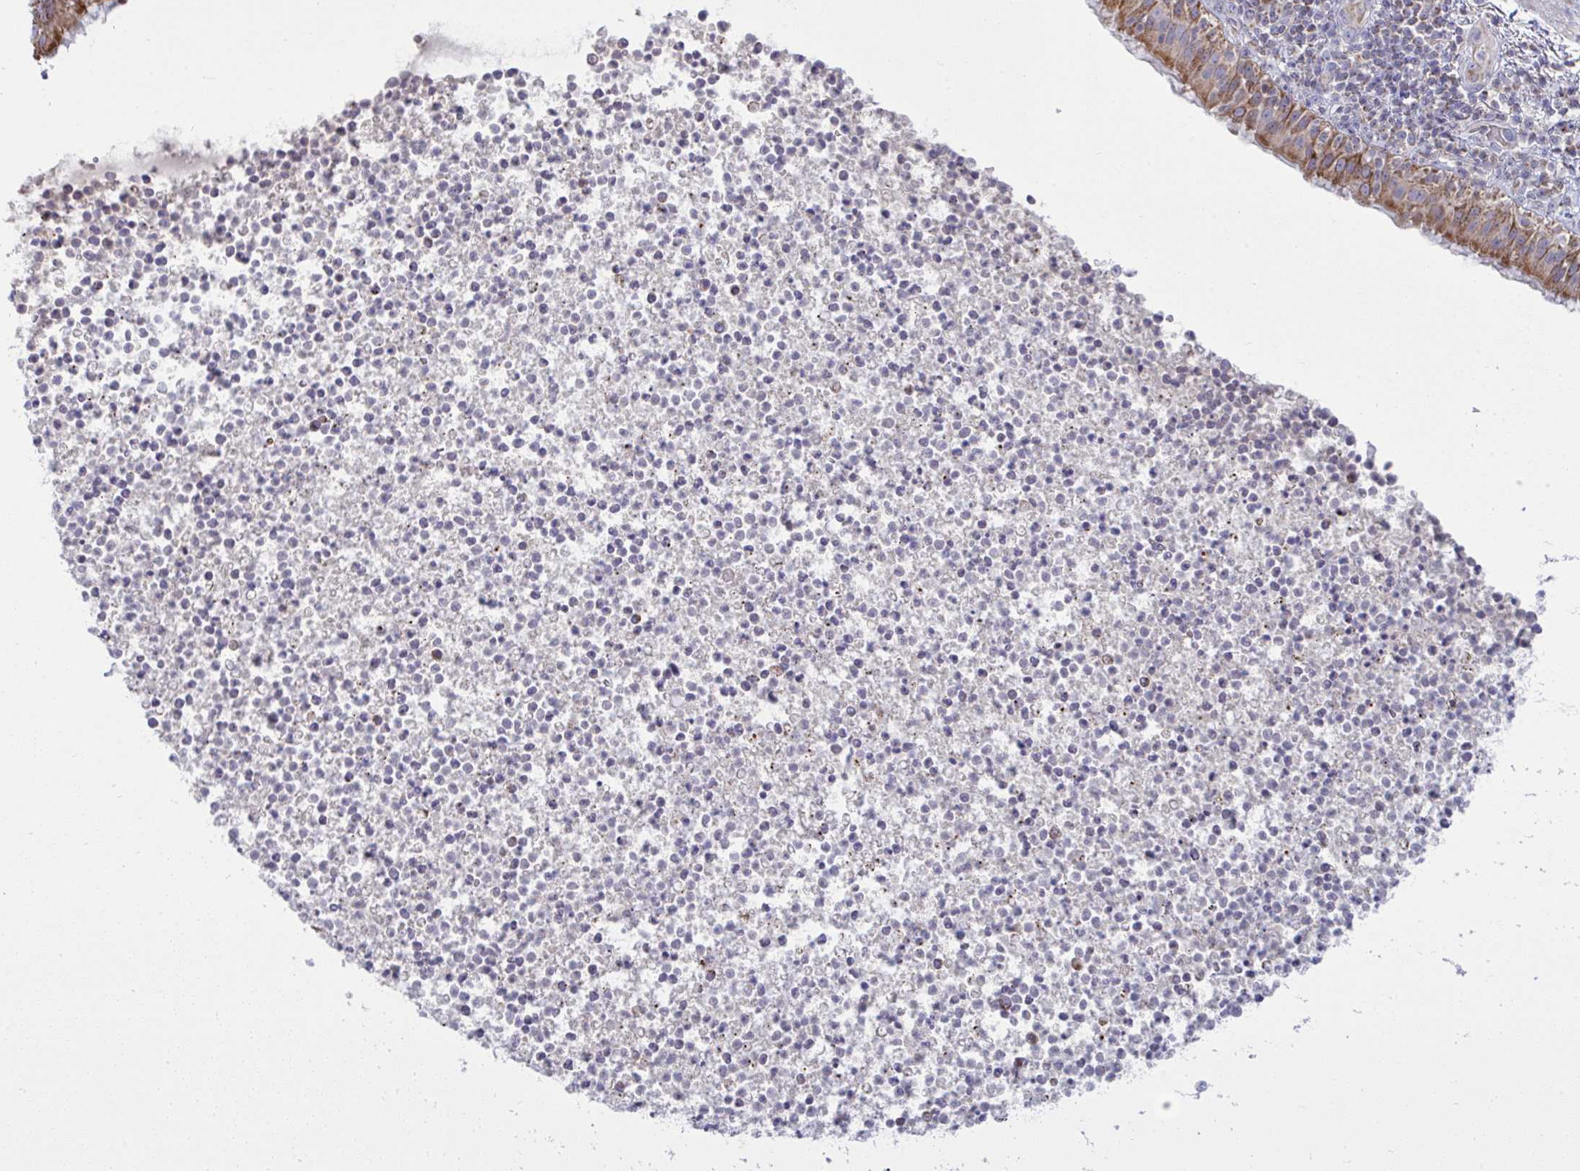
{"staining": {"intensity": "moderate", "quantity": ">75%", "location": "cytoplasmic/membranous"}, "tissue": "bronchus", "cell_type": "Respiratory epithelial cells", "image_type": "normal", "snomed": [{"axis": "morphology", "description": "Normal tissue, NOS"}, {"axis": "topography", "description": "Cartilage tissue"}, {"axis": "topography", "description": "Bronchus"}], "caption": "IHC of unremarkable bronchus reveals medium levels of moderate cytoplasmic/membranous expression in about >75% of respiratory epithelial cells. (IHC, brightfield microscopy, high magnification).", "gene": "NDUFA7", "patient": {"sex": "male", "age": 56}}